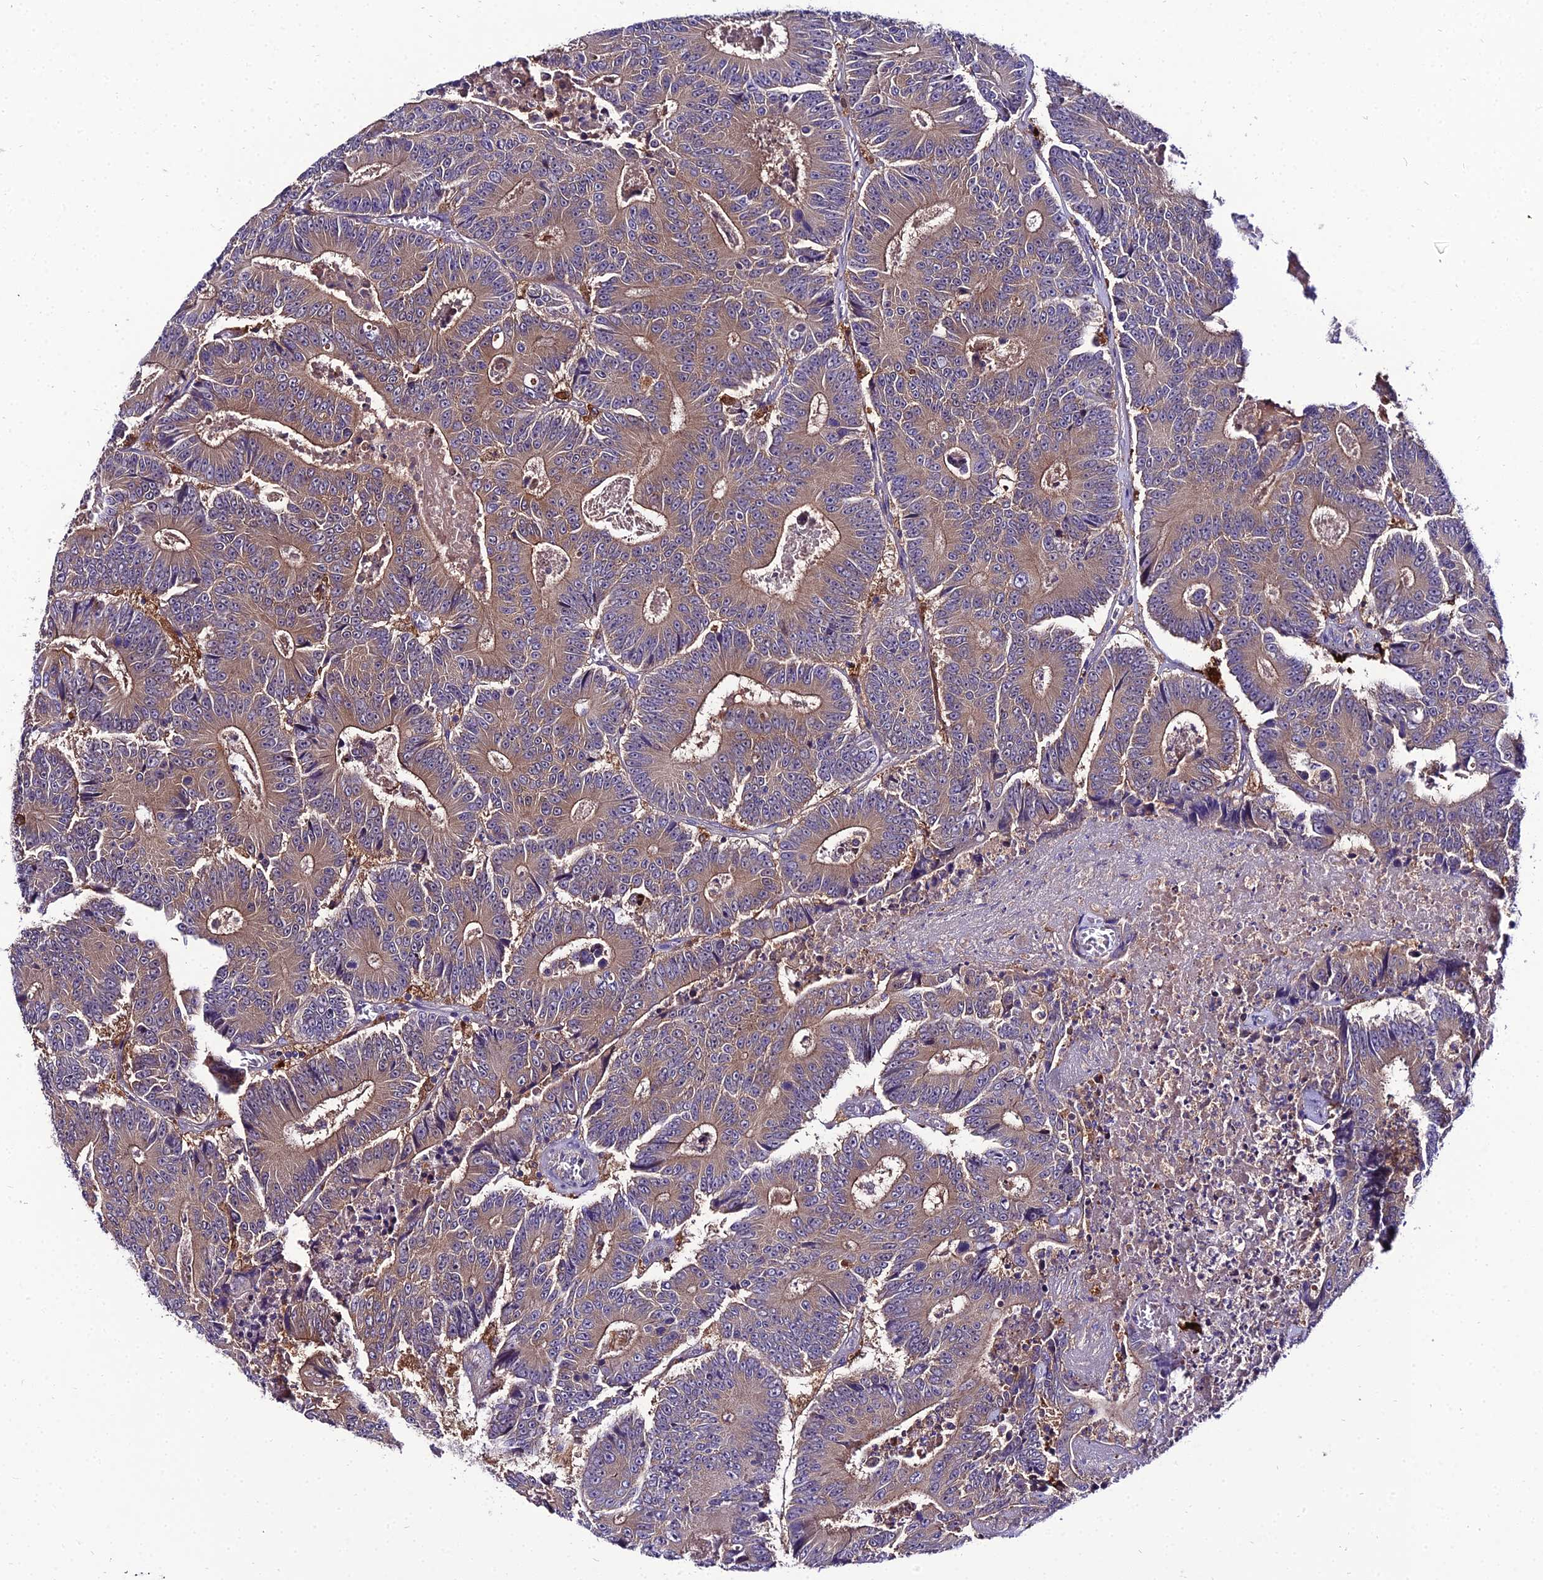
{"staining": {"intensity": "moderate", "quantity": "25%-75%", "location": "cytoplasmic/membranous"}, "tissue": "colorectal cancer", "cell_type": "Tumor cells", "image_type": "cancer", "snomed": [{"axis": "morphology", "description": "Adenocarcinoma, NOS"}, {"axis": "topography", "description": "Colon"}], "caption": "Protein expression analysis of adenocarcinoma (colorectal) displays moderate cytoplasmic/membranous staining in approximately 25%-75% of tumor cells.", "gene": "C2orf69", "patient": {"sex": "male", "age": 83}}